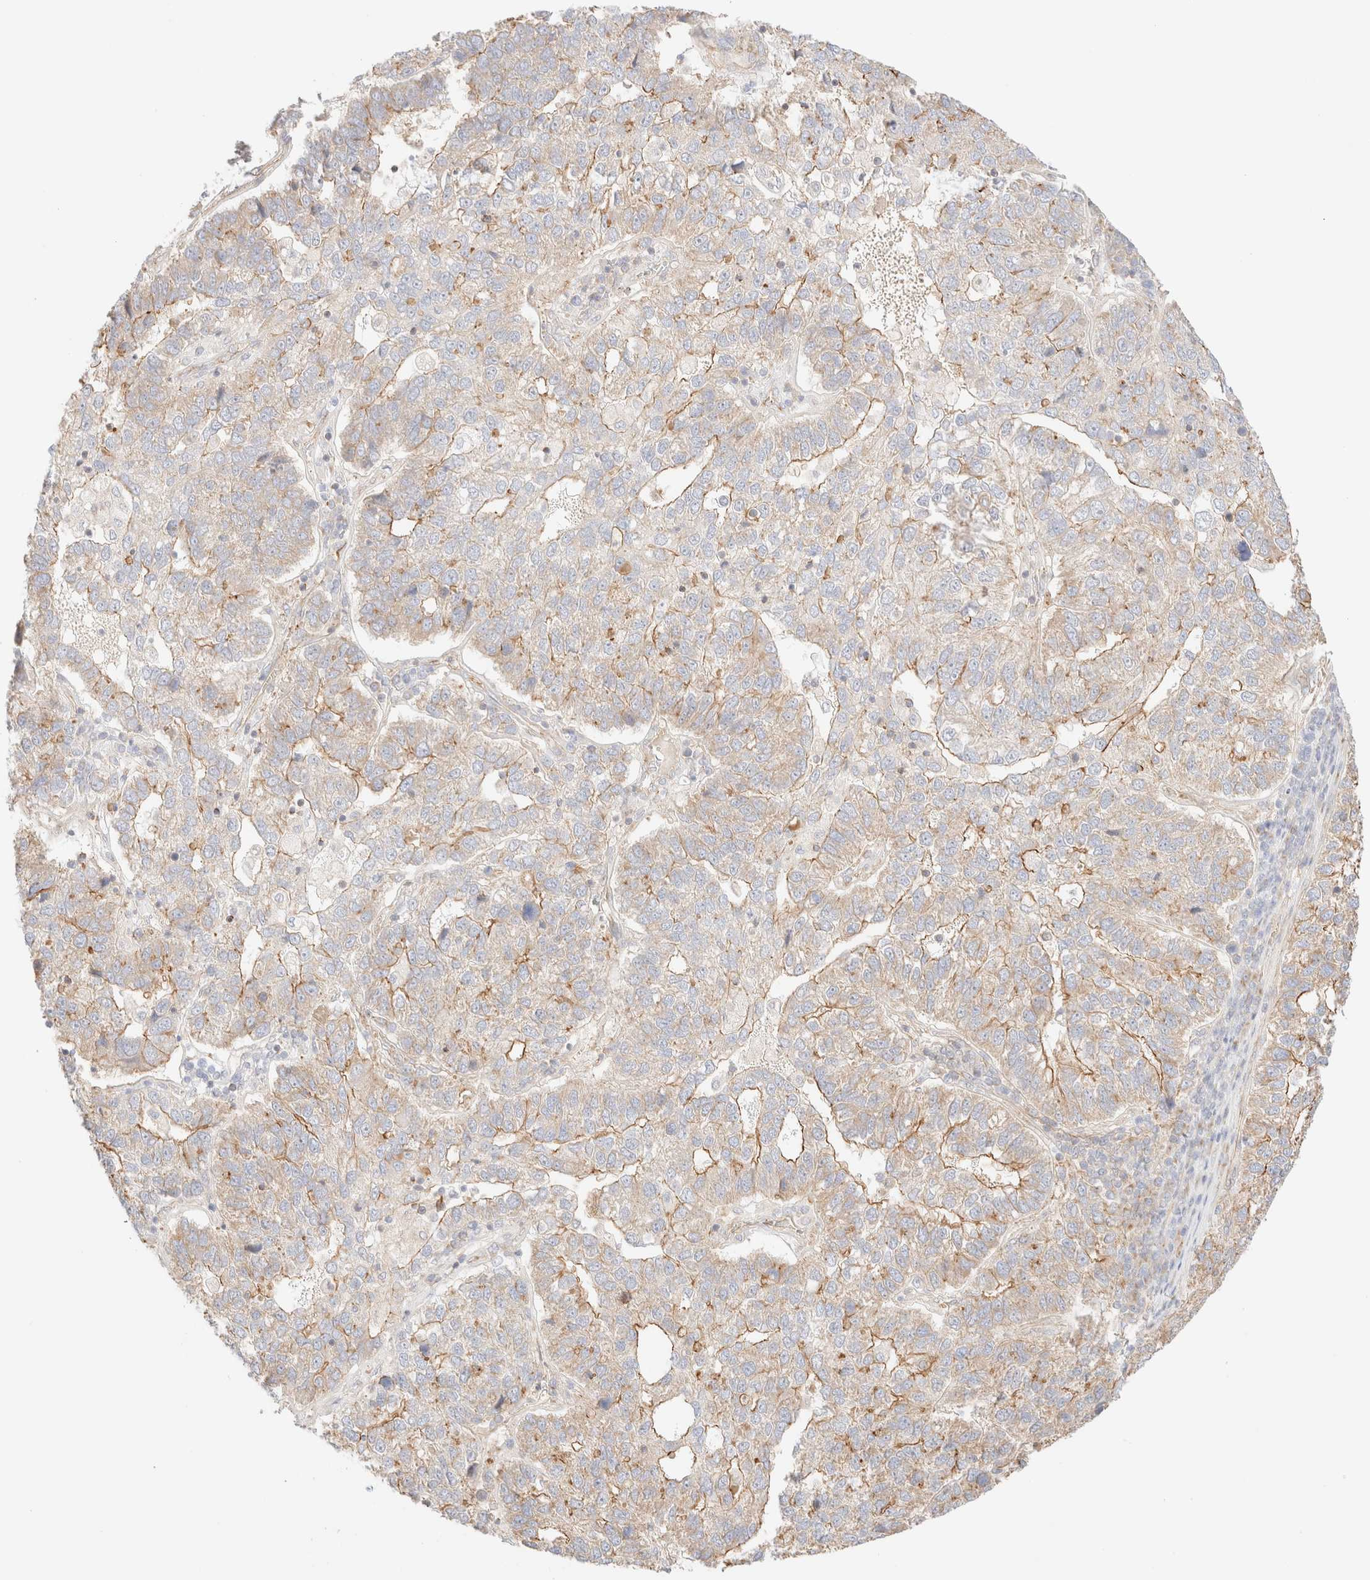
{"staining": {"intensity": "moderate", "quantity": "<25%", "location": "cytoplasmic/membranous"}, "tissue": "pancreatic cancer", "cell_type": "Tumor cells", "image_type": "cancer", "snomed": [{"axis": "morphology", "description": "Adenocarcinoma, NOS"}, {"axis": "topography", "description": "Pancreas"}], "caption": "IHC of human pancreatic cancer displays low levels of moderate cytoplasmic/membranous expression in about <25% of tumor cells.", "gene": "MYO10", "patient": {"sex": "female", "age": 61}}